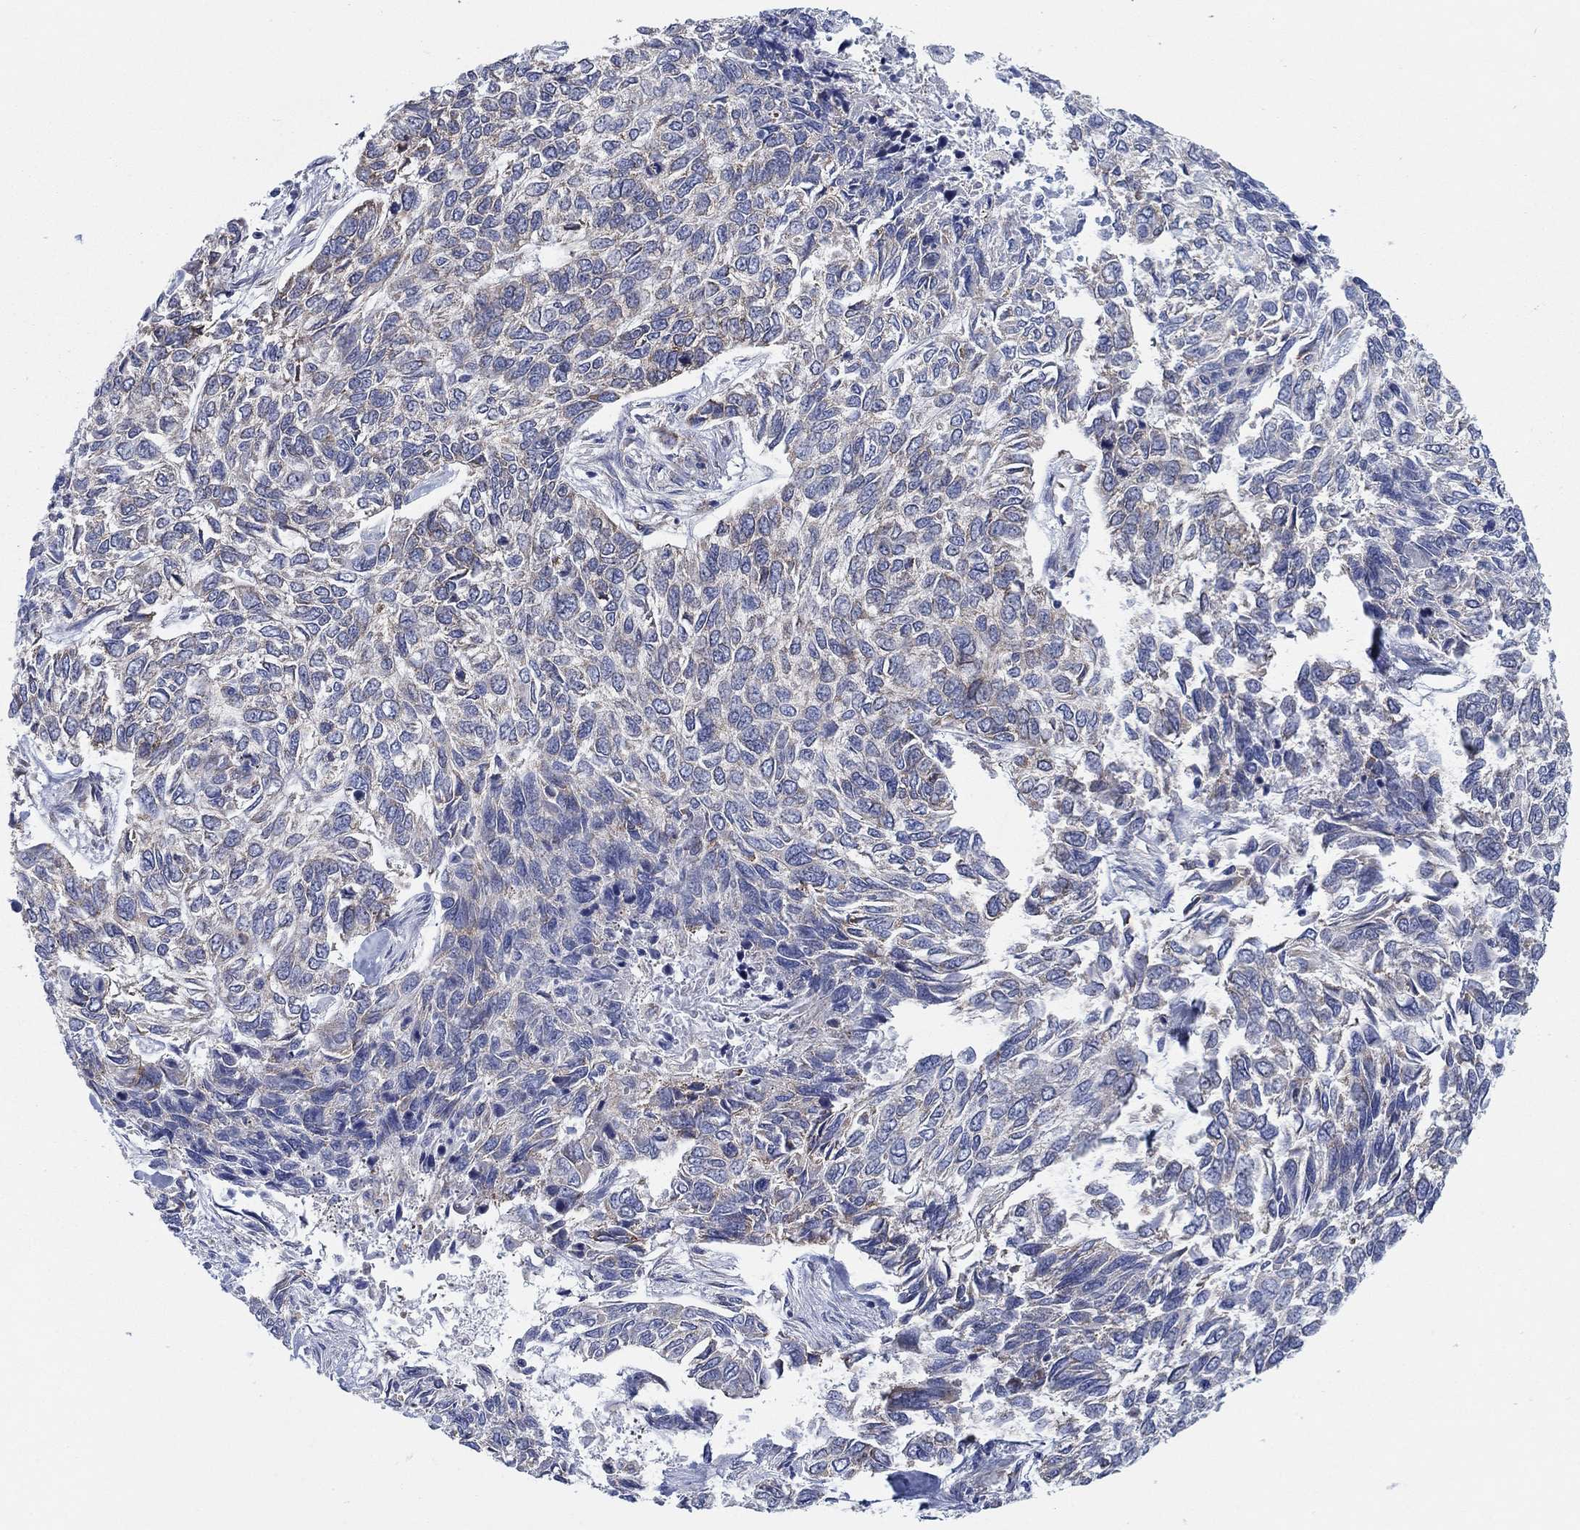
{"staining": {"intensity": "moderate", "quantity": "<25%", "location": "cytoplasmic/membranous"}, "tissue": "skin cancer", "cell_type": "Tumor cells", "image_type": "cancer", "snomed": [{"axis": "morphology", "description": "Basal cell carcinoma"}, {"axis": "topography", "description": "Skin"}], "caption": "A high-resolution micrograph shows immunohistochemistry staining of basal cell carcinoma (skin), which demonstrates moderate cytoplasmic/membranous positivity in about <25% of tumor cells.", "gene": "TMEM59", "patient": {"sex": "female", "age": 65}}